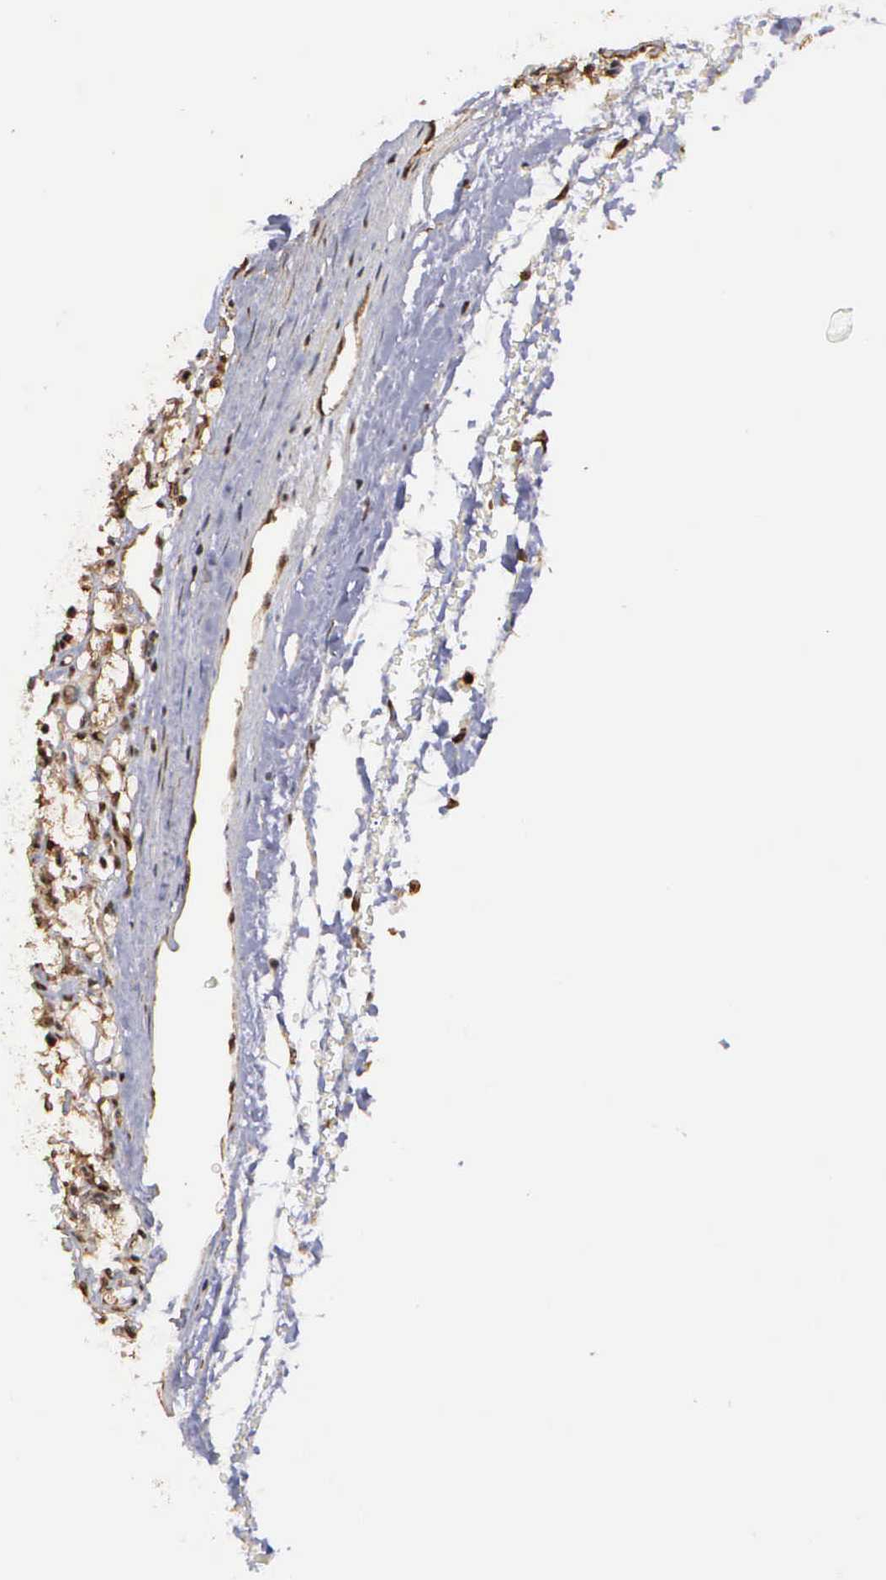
{"staining": {"intensity": "weak", "quantity": "25%-75%", "location": "cytoplasmic/membranous,nuclear"}, "tissue": "renal cancer", "cell_type": "Tumor cells", "image_type": "cancer", "snomed": [{"axis": "morphology", "description": "Adenocarcinoma, NOS"}, {"axis": "topography", "description": "Kidney"}], "caption": "Immunohistochemical staining of human renal adenocarcinoma demonstrates low levels of weak cytoplasmic/membranous and nuclear protein expression in about 25%-75% of tumor cells. The staining was performed using DAB to visualize the protein expression in brown, while the nuclei were stained in blue with hematoxylin (Magnification: 20x).", "gene": "PSMC1", "patient": {"sex": "female", "age": 83}}